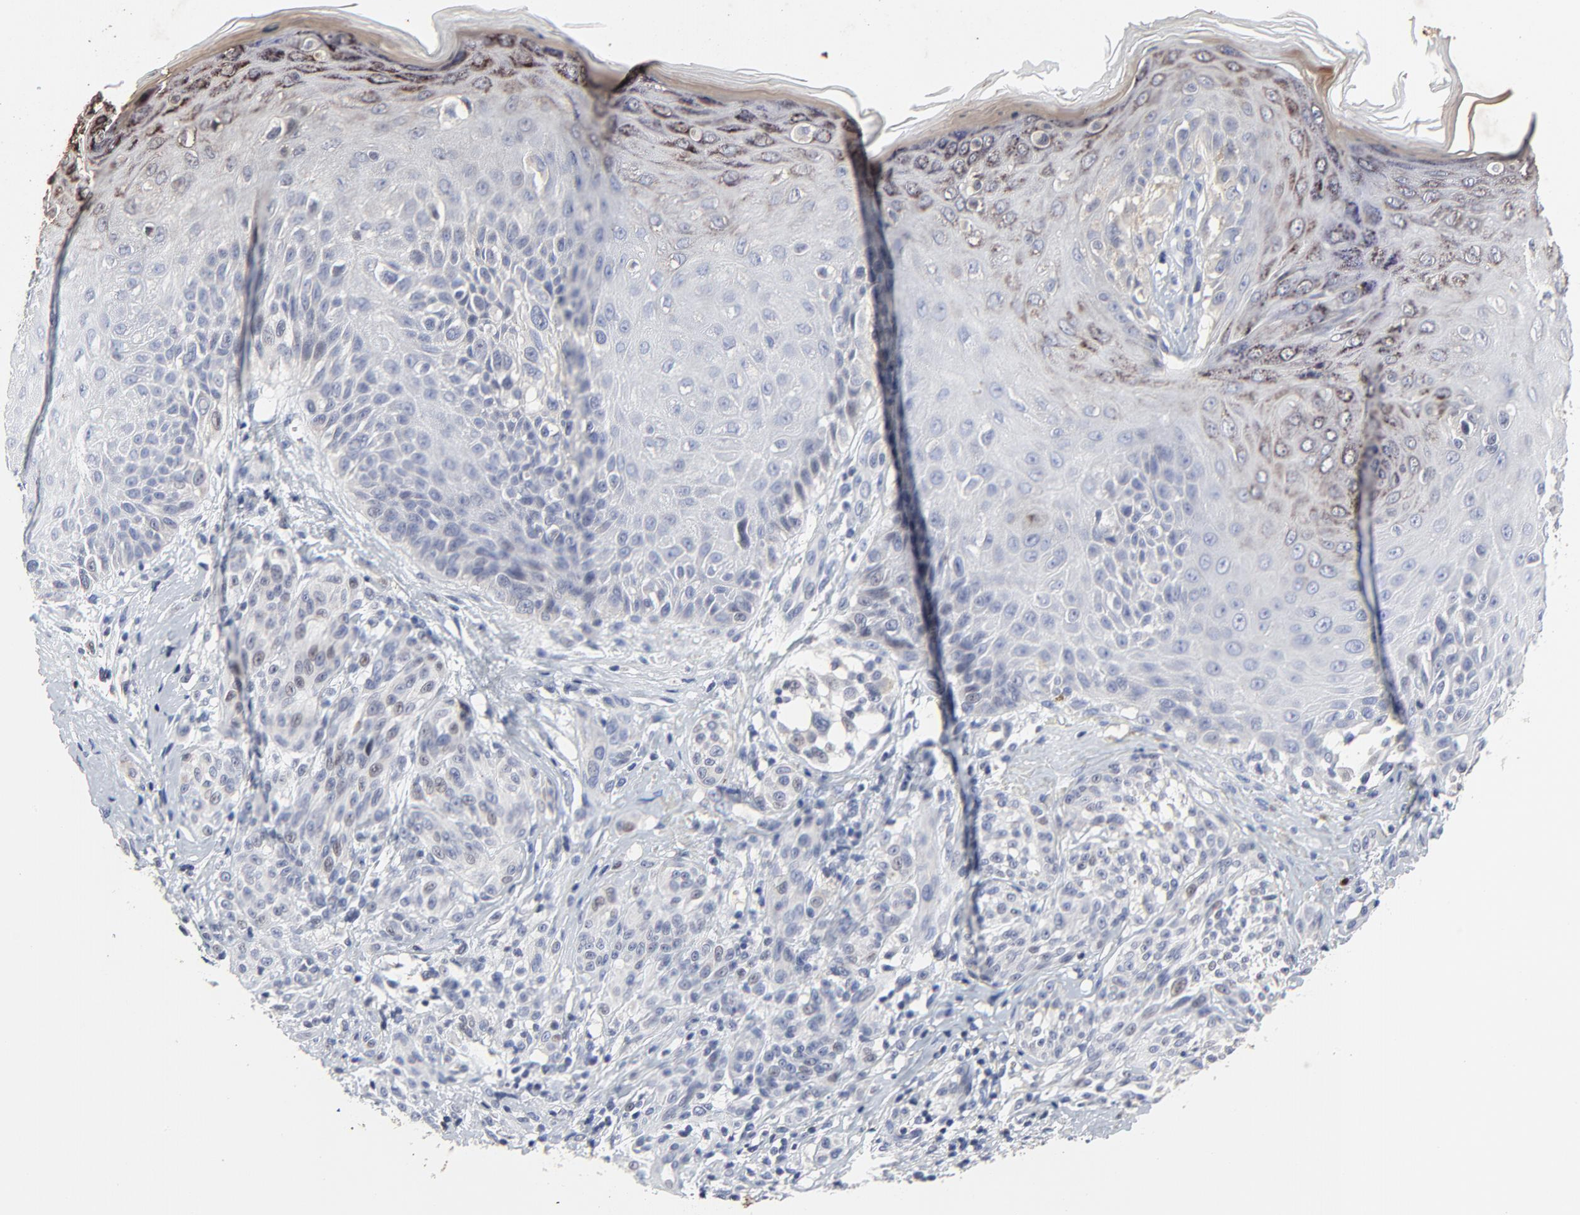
{"staining": {"intensity": "negative", "quantity": "none", "location": "none"}, "tissue": "melanoma", "cell_type": "Tumor cells", "image_type": "cancer", "snomed": [{"axis": "morphology", "description": "Malignant melanoma, NOS"}, {"axis": "topography", "description": "Skin"}], "caption": "Immunohistochemistry (IHC) image of neoplastic tissue: human melanoma stained with DAB reveals no significant protein expression in tumor cells.", "gene": "LNX1", "patient": {"sex": "male", "age": 57}}